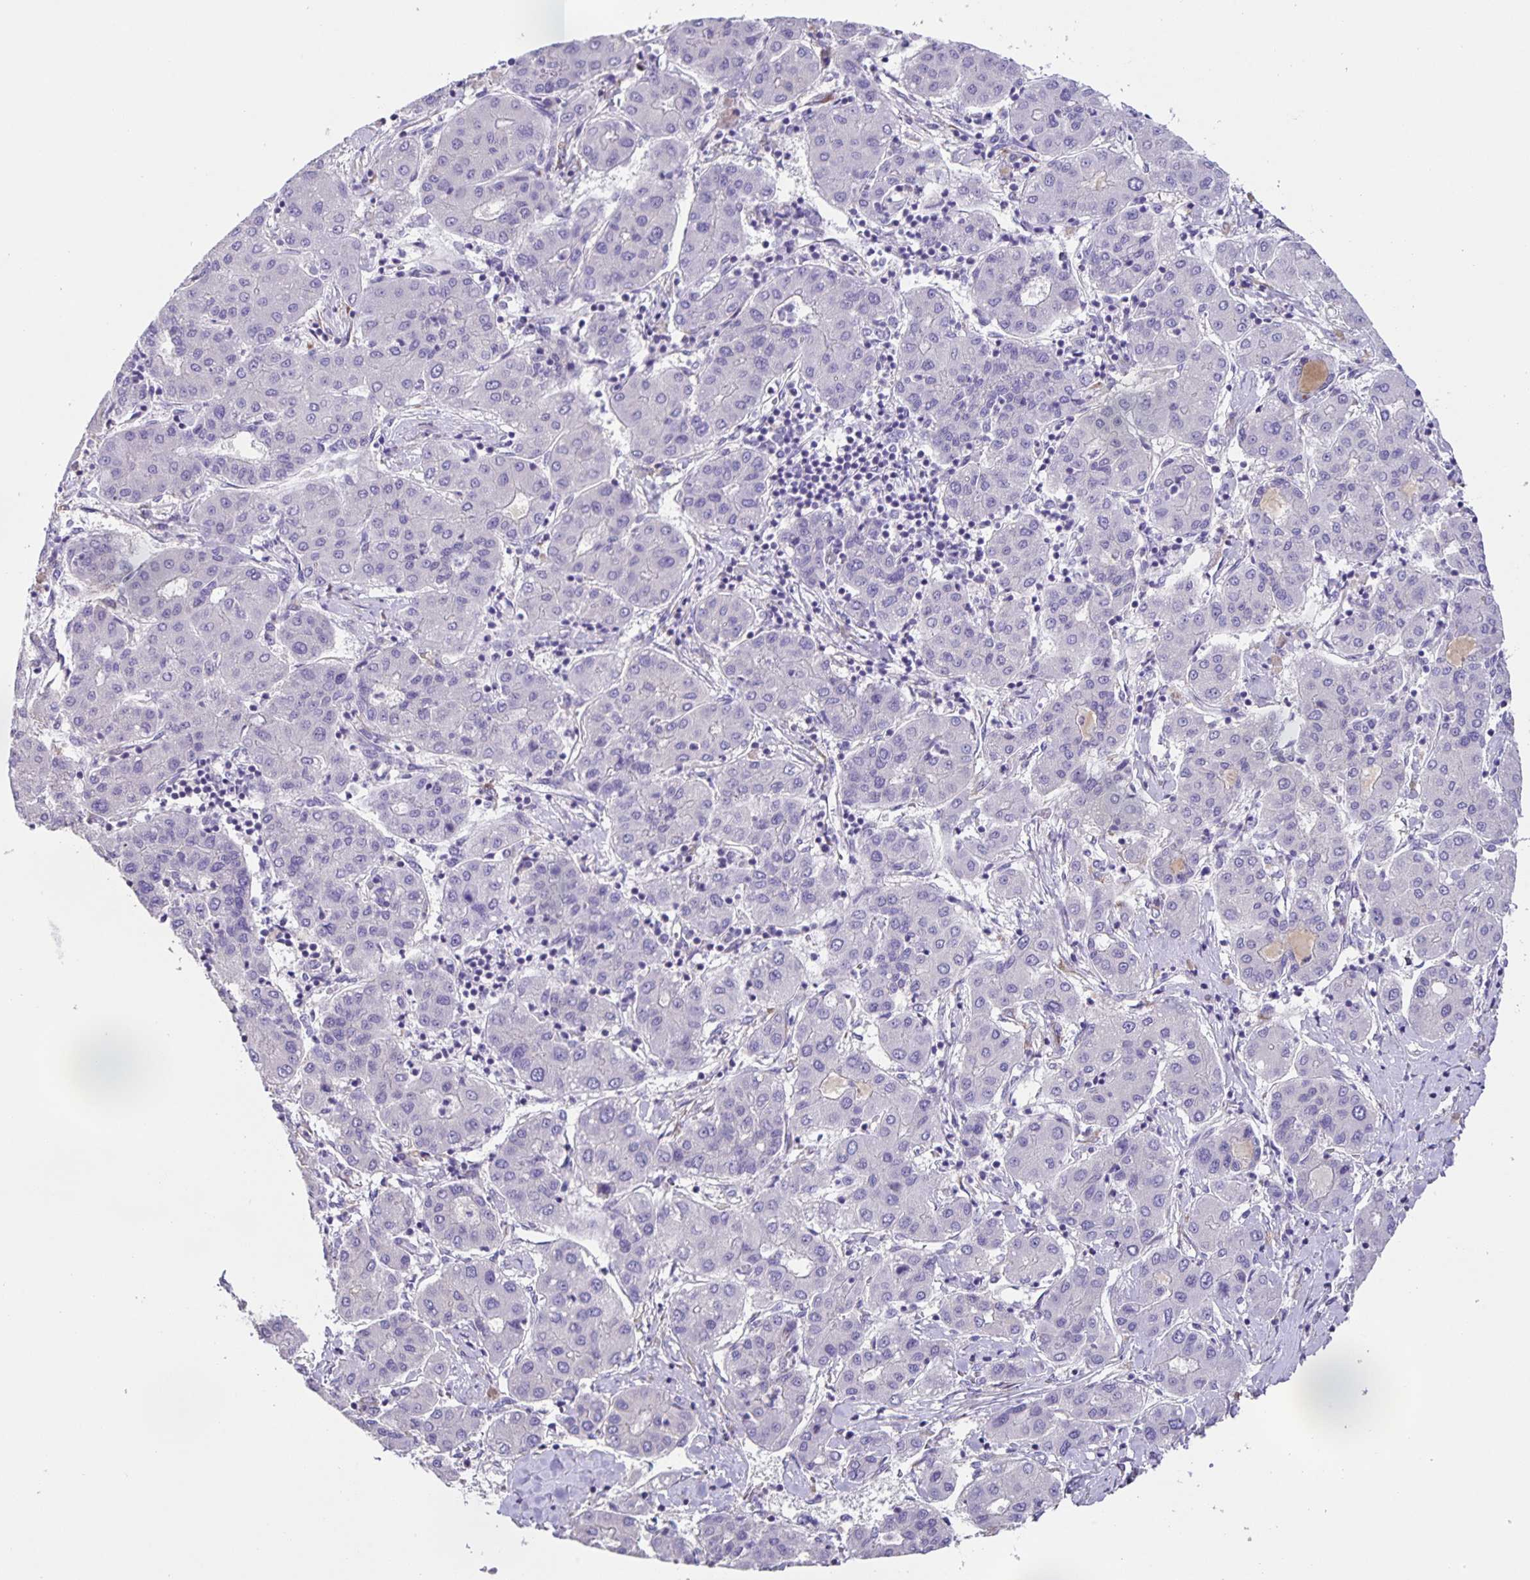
{"staining": {"intensity": "negative", "quantity": "none", "location": "none"}, "tissue": "liver cancer", "cell_type": "Tumor cells", "image_type": "cancer", "snomed": [{"axis": "morphology", "description": "Carcinoma, Hepatocellular, NOS"}, {"axis": "topography", "description": "Liver"}], "caption": "The immunohistochemistry photomicrograph has no significant positivity in tumor cells of hepatocellular carcinoma (liver) tissue. (Brightfield microscopy of DAB (3,3'-diaminobenzidine) immunohistochemistry (IHC) at high magnification).", "gene": "PRR36", "patient": {"sex": "male", "age": 65}}